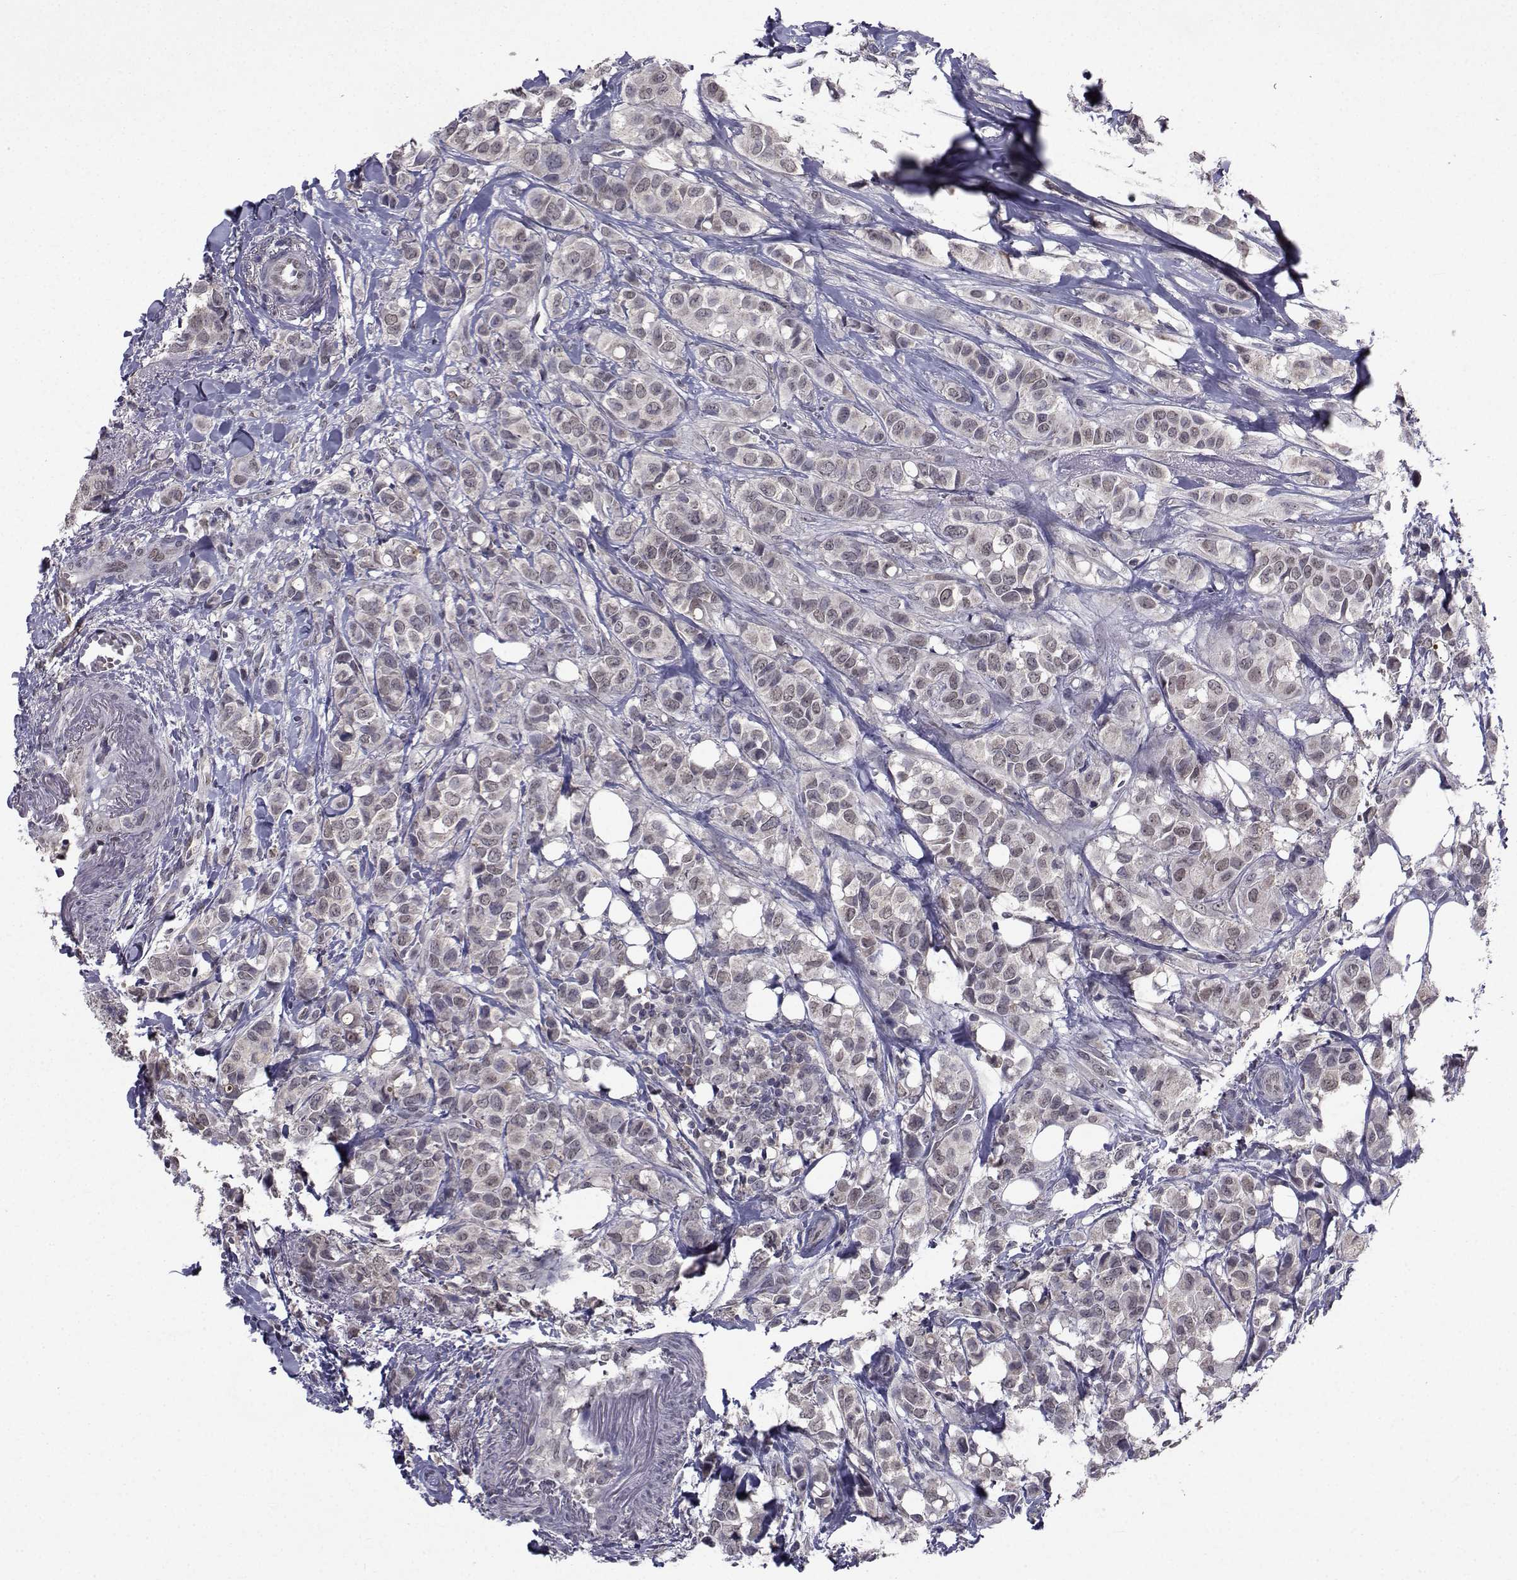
{"staining": {"intensity": "weak", "quantity": "<25%", "location": "cytoplasmic/membranous"}, "tissue": "breast cancer", "cell_type": "Tumor cells", "image_type": "cancer", "snomed": [{"axis": "morphology", "description": "Duct carcinoma"}, {"axis": "topography", "description": "Breast"}], "caption": "DAB (3,3'-diaminobenzidine) immunohistochemical staining of breast infiltrating ductal carcinoma exhibits no significant positivity in tumor cells.", "gene": "CYP2S1", "patient": {"sex": "female", "age": 85}}